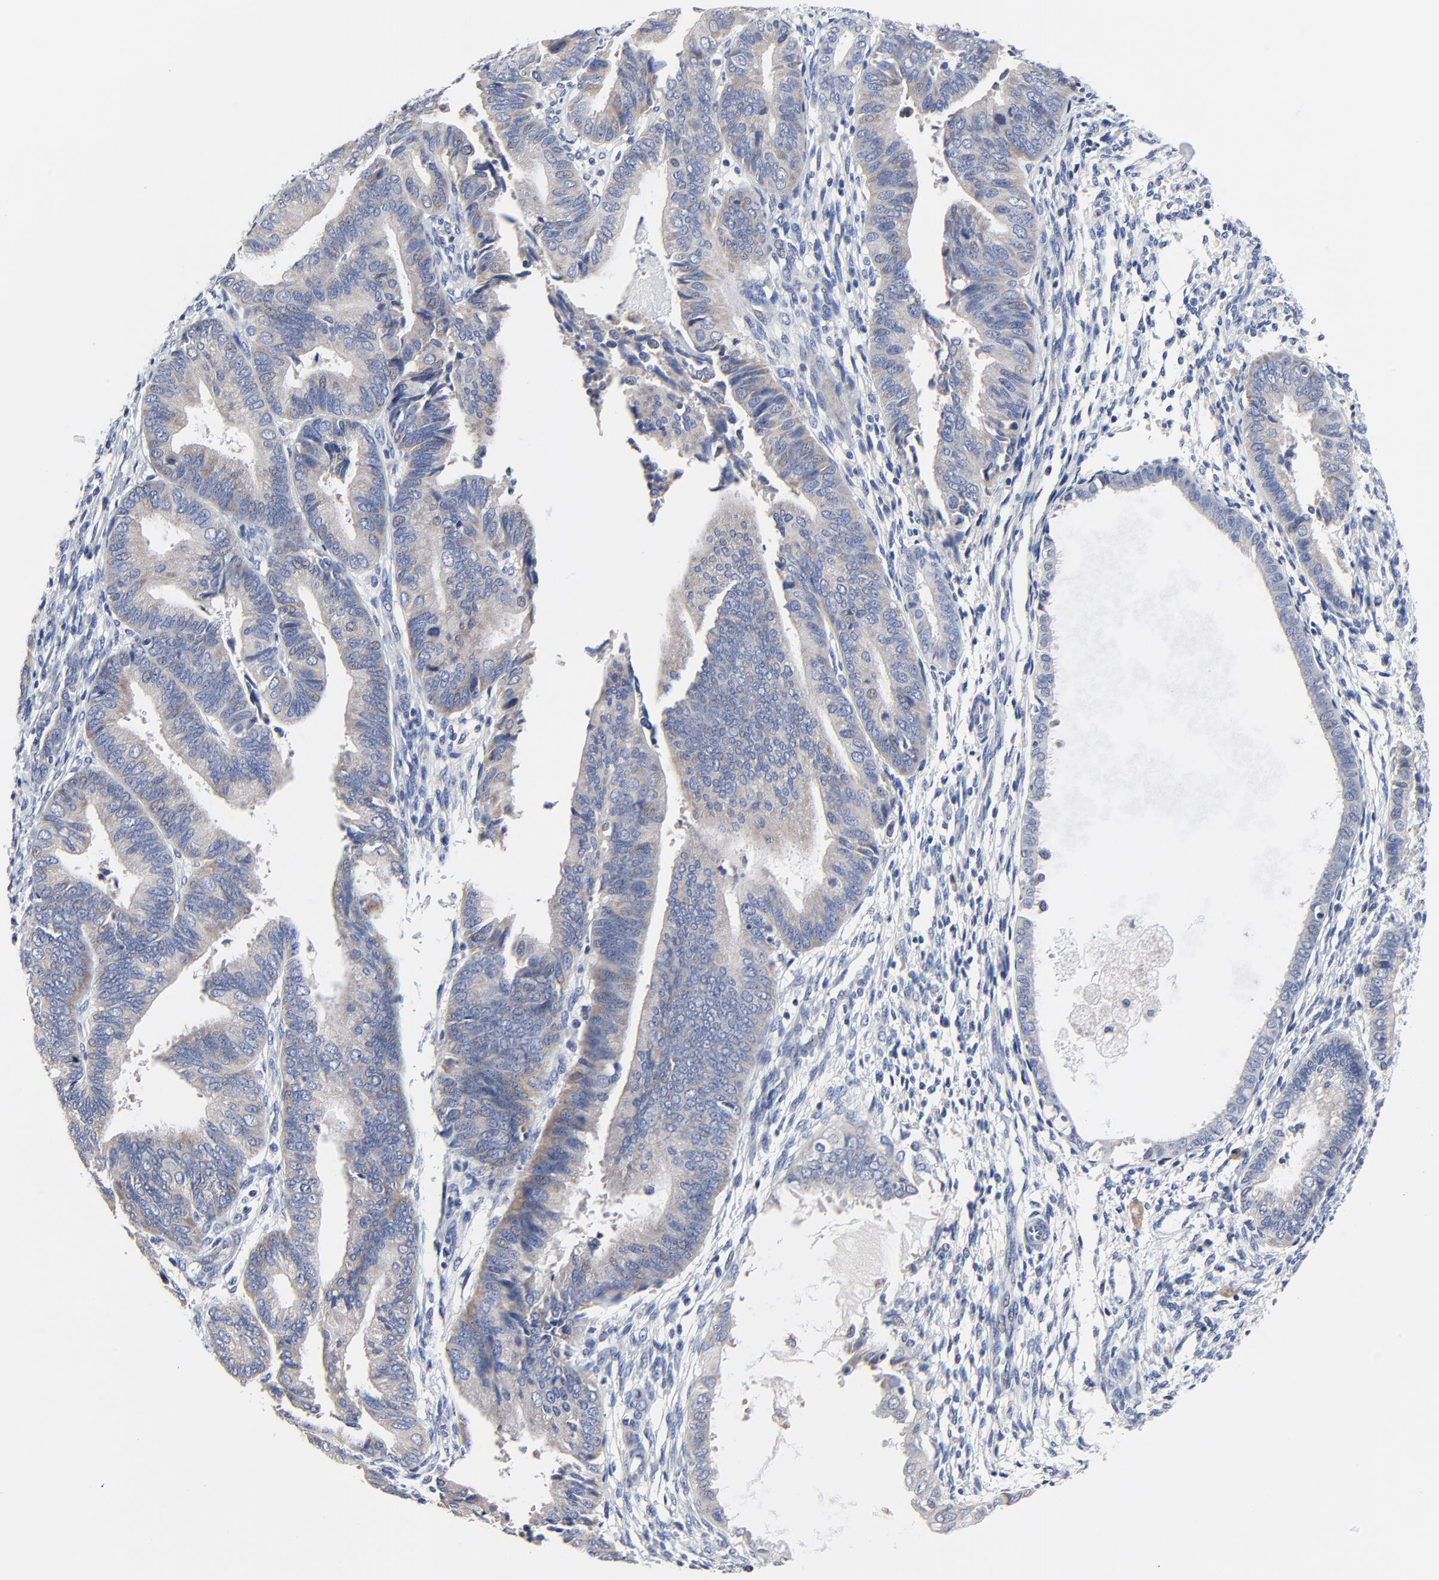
{"staining": {"intensity": "weak", "quantity": "<25%", "location": "cytoplasmic/membranous"}, "tissue": "endometrial cancer", "cell_type": "Tumor cells", "image_type": "cancer", "snomed": [{"axis": "morphology", "description": "Adenocarcinoma, NOS"}, {"axis": "topography", "description": "Endometrium"}], "caption": "This is an immunohistochemistry (IHC) histopathology image of adenocarcinoma (endometrial). There is no expression in tumor cells.", "gene": "FBXL5", "patient": {"sex": "female", "age": 63}}